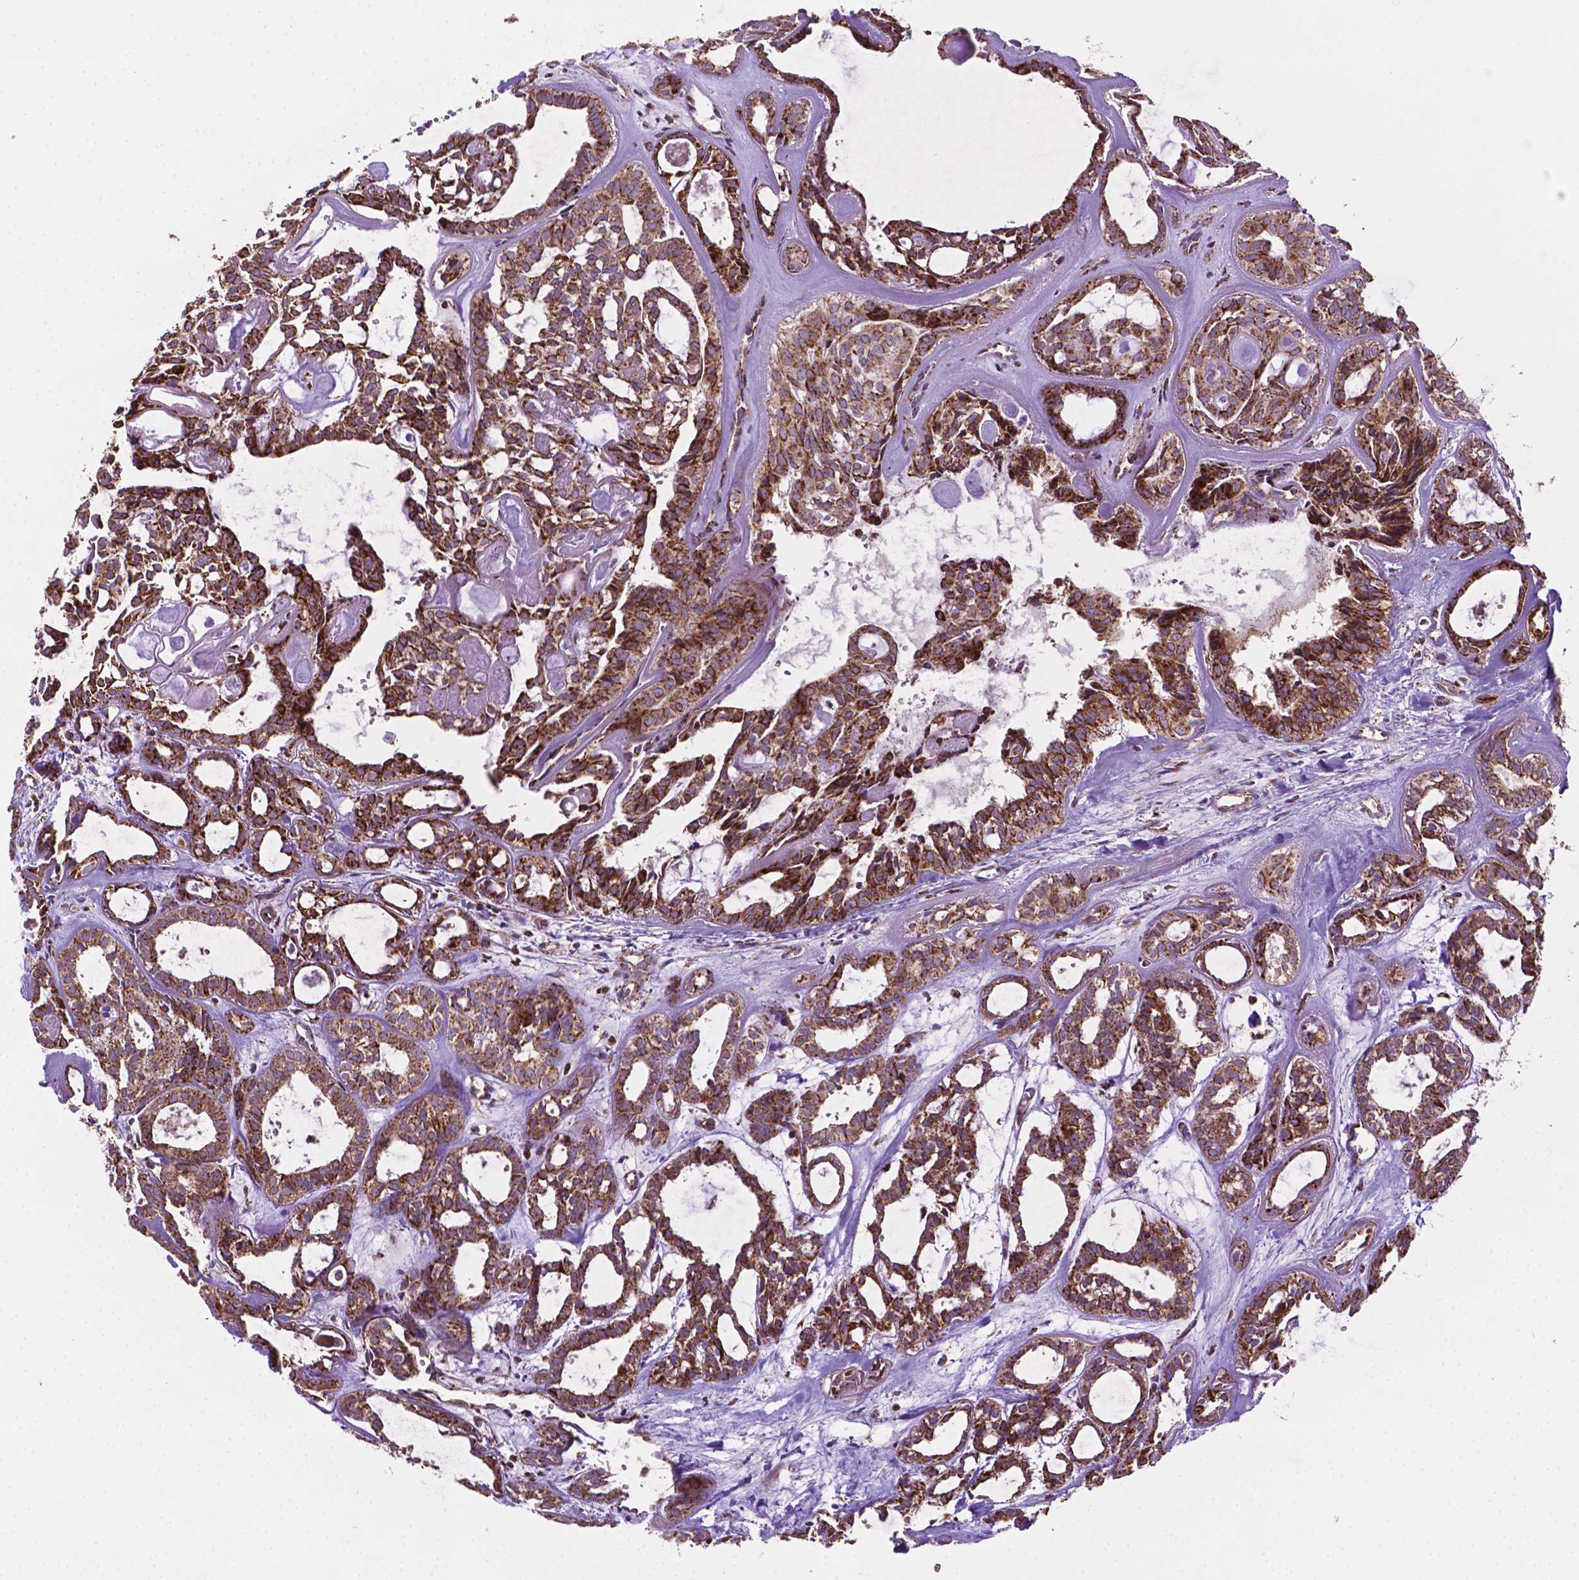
{"staining": {"intensity": "strong", "quantity": ">75%", "location": "cytoplasmic/membranous"}, "tissue": "head and neck cancer", "cell_type": "Tumor cells", "image_type": "cancer", "snomed": [{"axis": "morphology", "description": "Adenocarcinoma, NOS"}, {"axis": "topography", "description": "Head-Neck"}], "caption": "This micrograph exhibits adenocarcinoma (head and neck) stained with immunohistochemistry (IHC) to label a protein in brown. The cytoplasmic/membranous of tumor cells show strong positivity for the protein. Nuclei are counter-stained blue.", "gene": "ILVBL", "patient": {"sex": "female", "age": 62}}